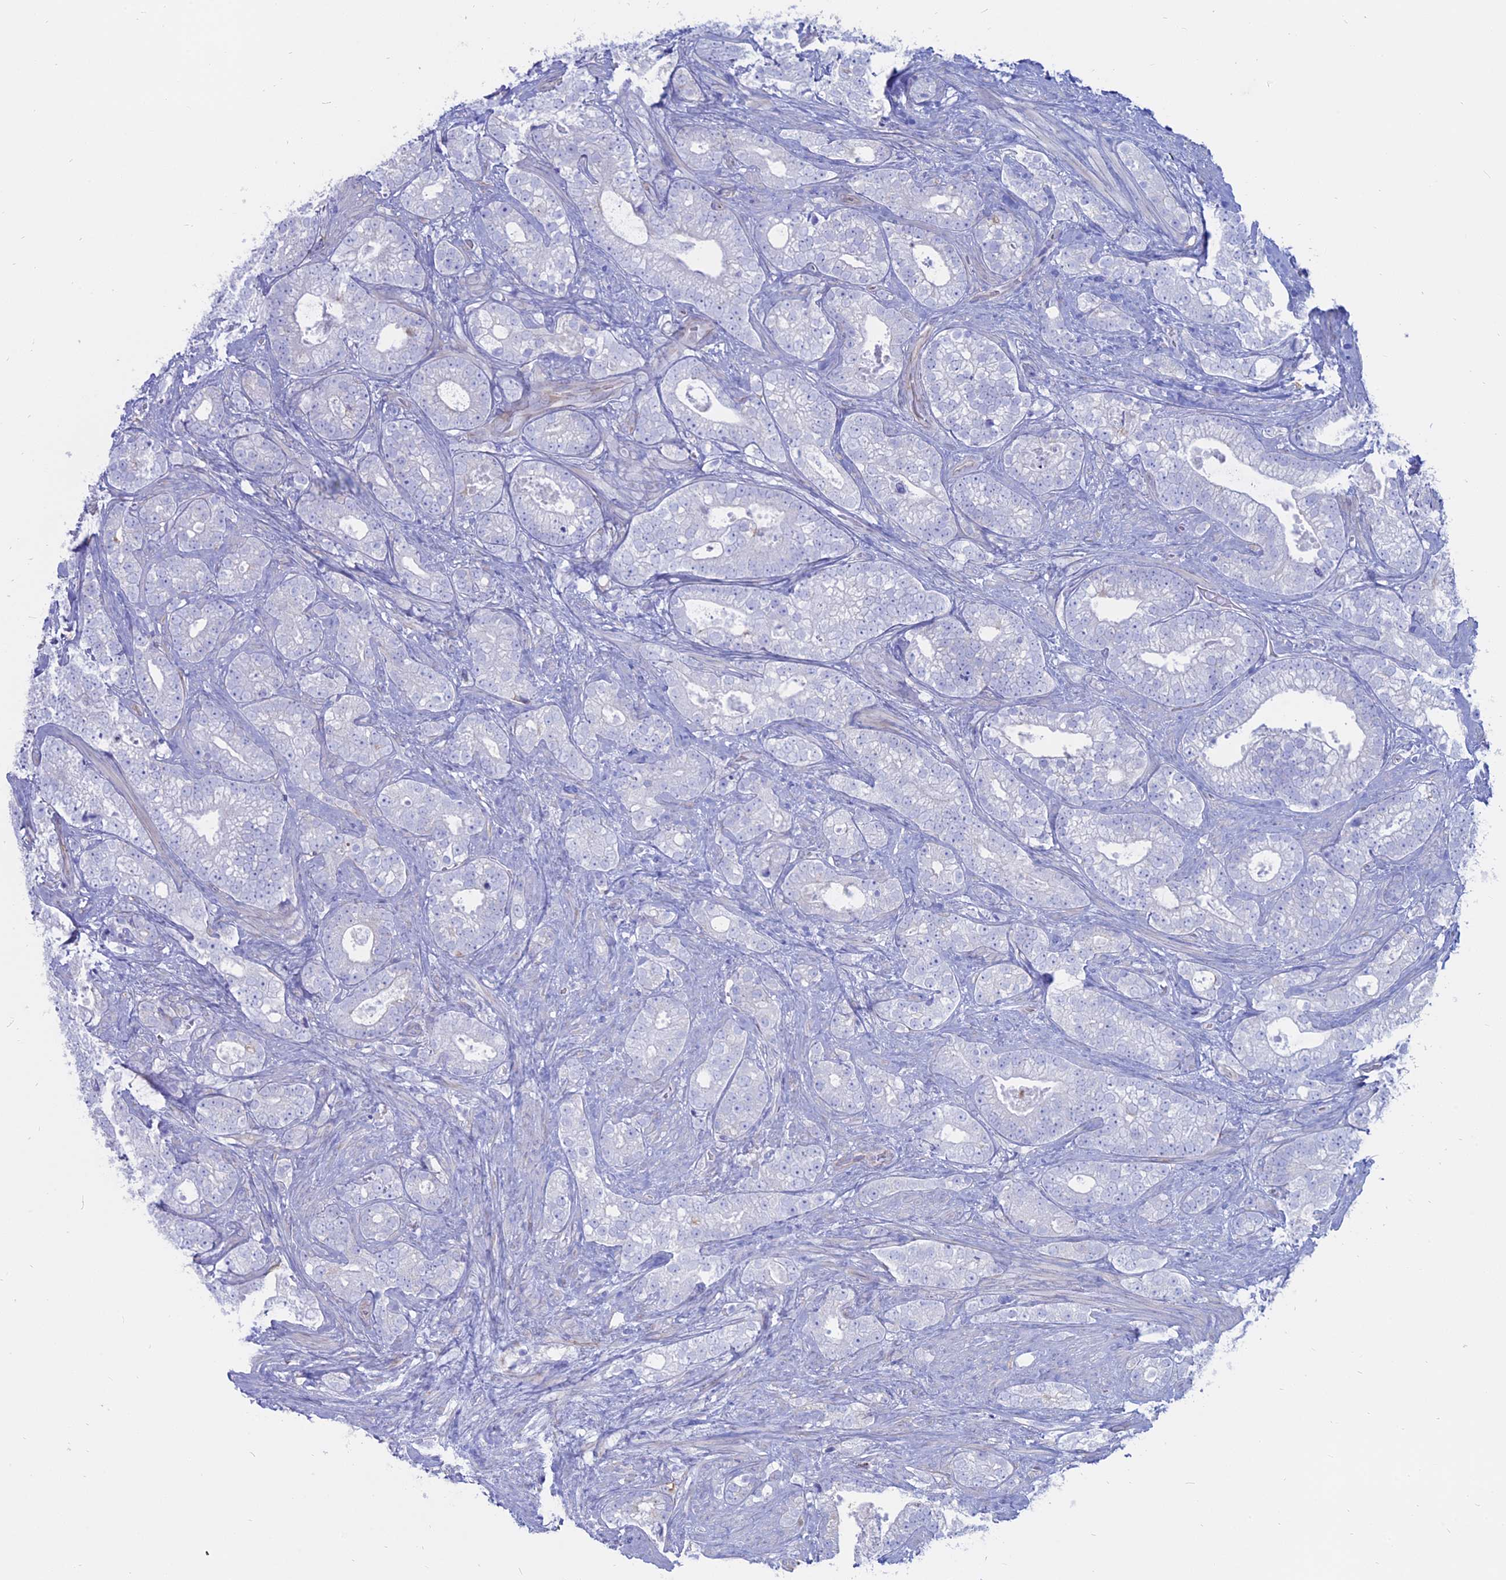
{"staining": {"intensity": "negative", "quantity": "none", "location": "none"}, "tissue": "prostate cancer", "cell_type": "Tumor cells", "image_type": "cancer", "snomed": [{"axis": "morphology", "description": "Adenocarcinoma, High grade"}, {"axis": "topography", "description": "Prostate and seminal vesicle, NOS"}], "caption": "Adenocarcinoma (high-grade) (prostate) stained for a protein using immunohistochemistry (IHC) reveals no positivity tumor cells.", "gene": "OR2AE1", "patient": {"sex": "male", "age": 67}}